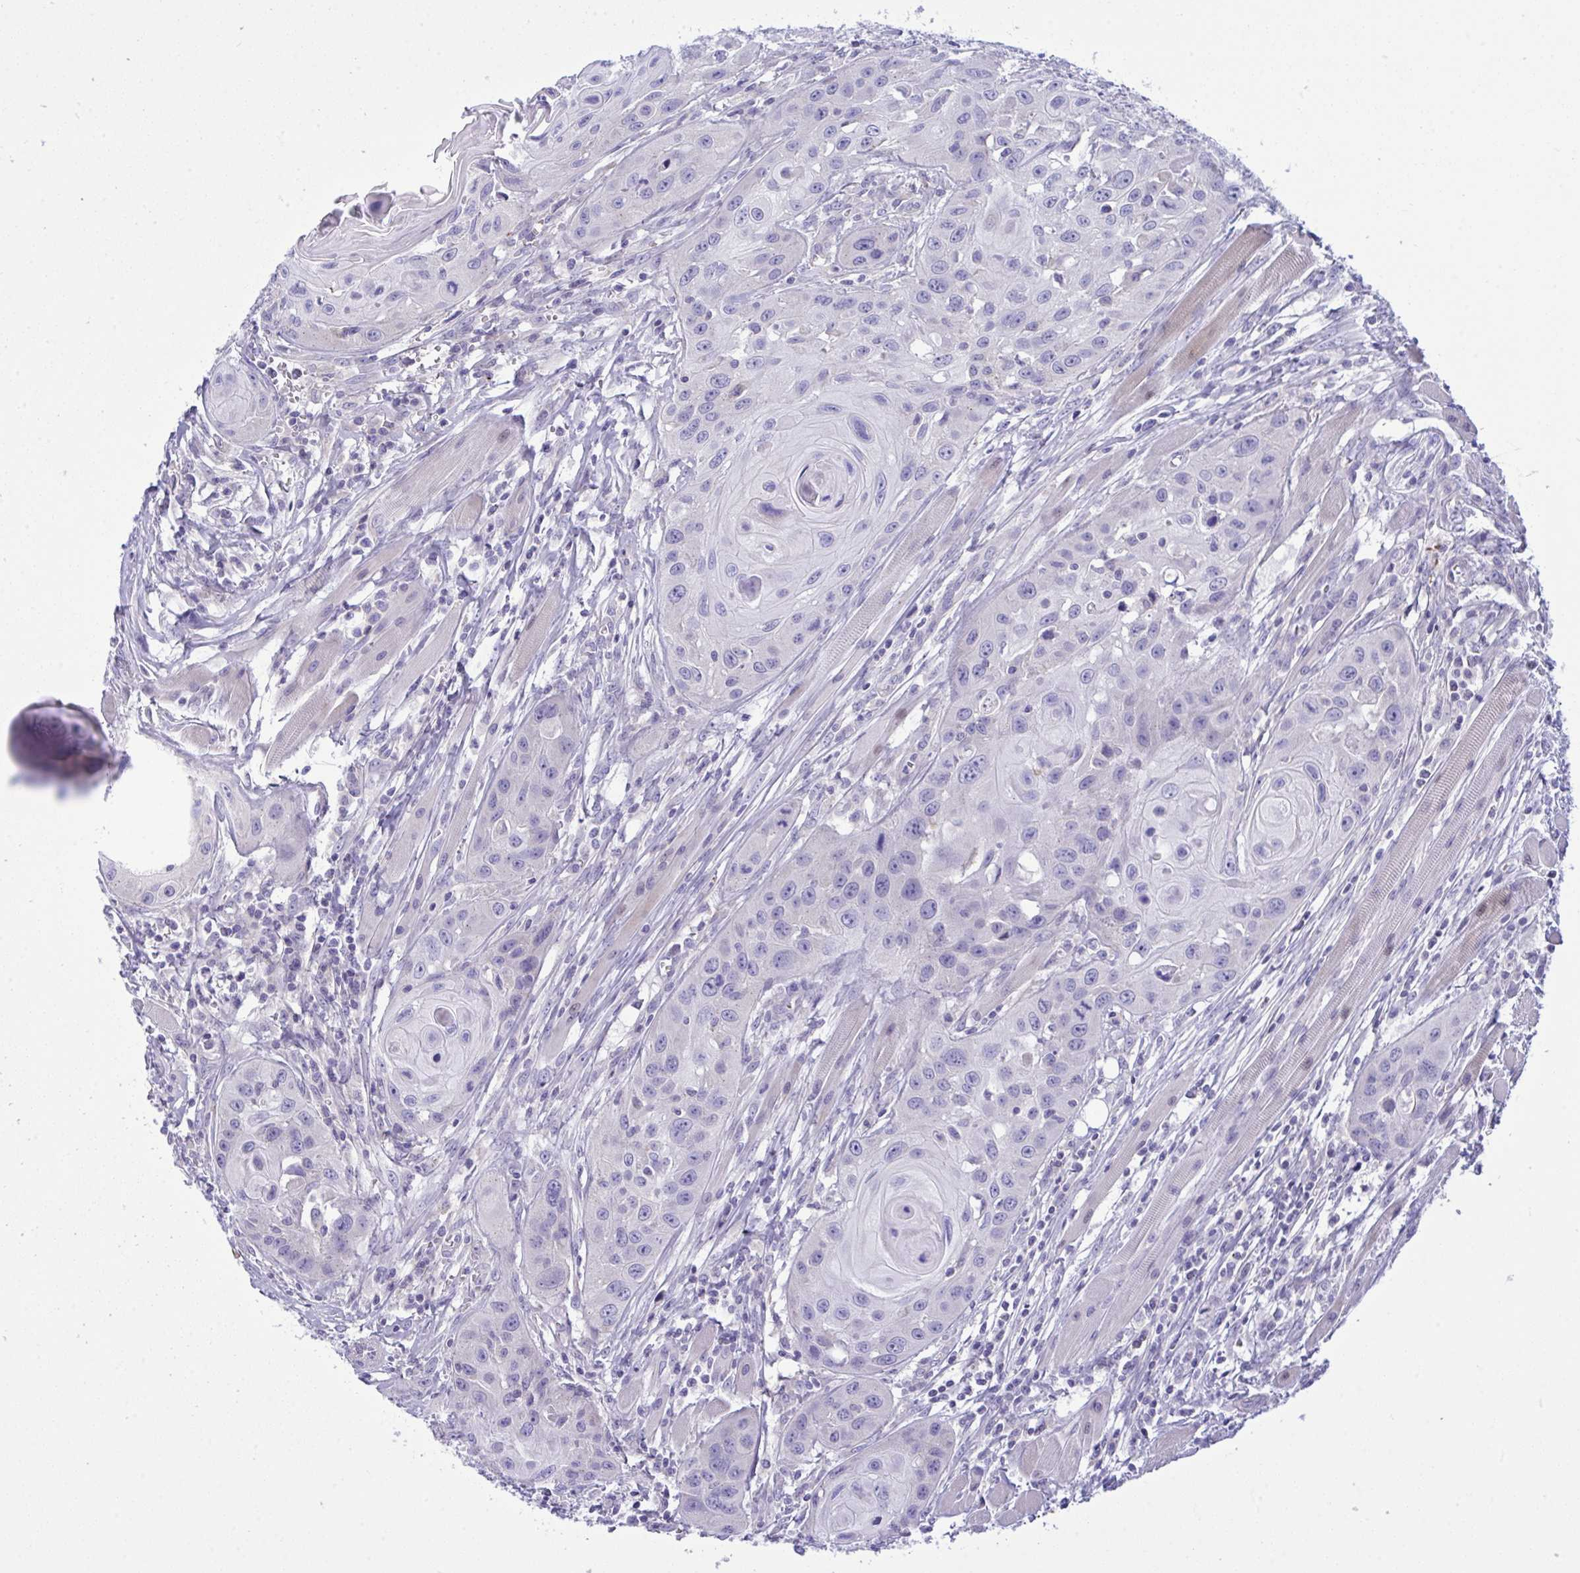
{"staining": {"intensity": "negative", "quantity": "none", "location": "none"}, "tissue": "head and neck cancer", "cell_type": "Tumor cells", "image_type": "cancer", "snomed": [{"axis": "morphology", "description": "Squamous cell carcinoma, NOS"}, {"axis": "topography", "description": "Oral tissue"}, {"axis": "topography", "description": "Head-Neck"}], "caption": "A high-resolution histopathology image shows immunohistochemistry (IHC) staining of head and neck cancer (squamous cell carcinoma), which reveals no significant positivity in tumor cells. (Stains: DAB (3,3'-diaminobenzidine) immunohistochemistry (IHC) with hematoxylin counter stain, Microscopy: brightfield microscopy at high magnification).", "gene": "WDR97", "patient": {"sex": "male", "age": 58}}